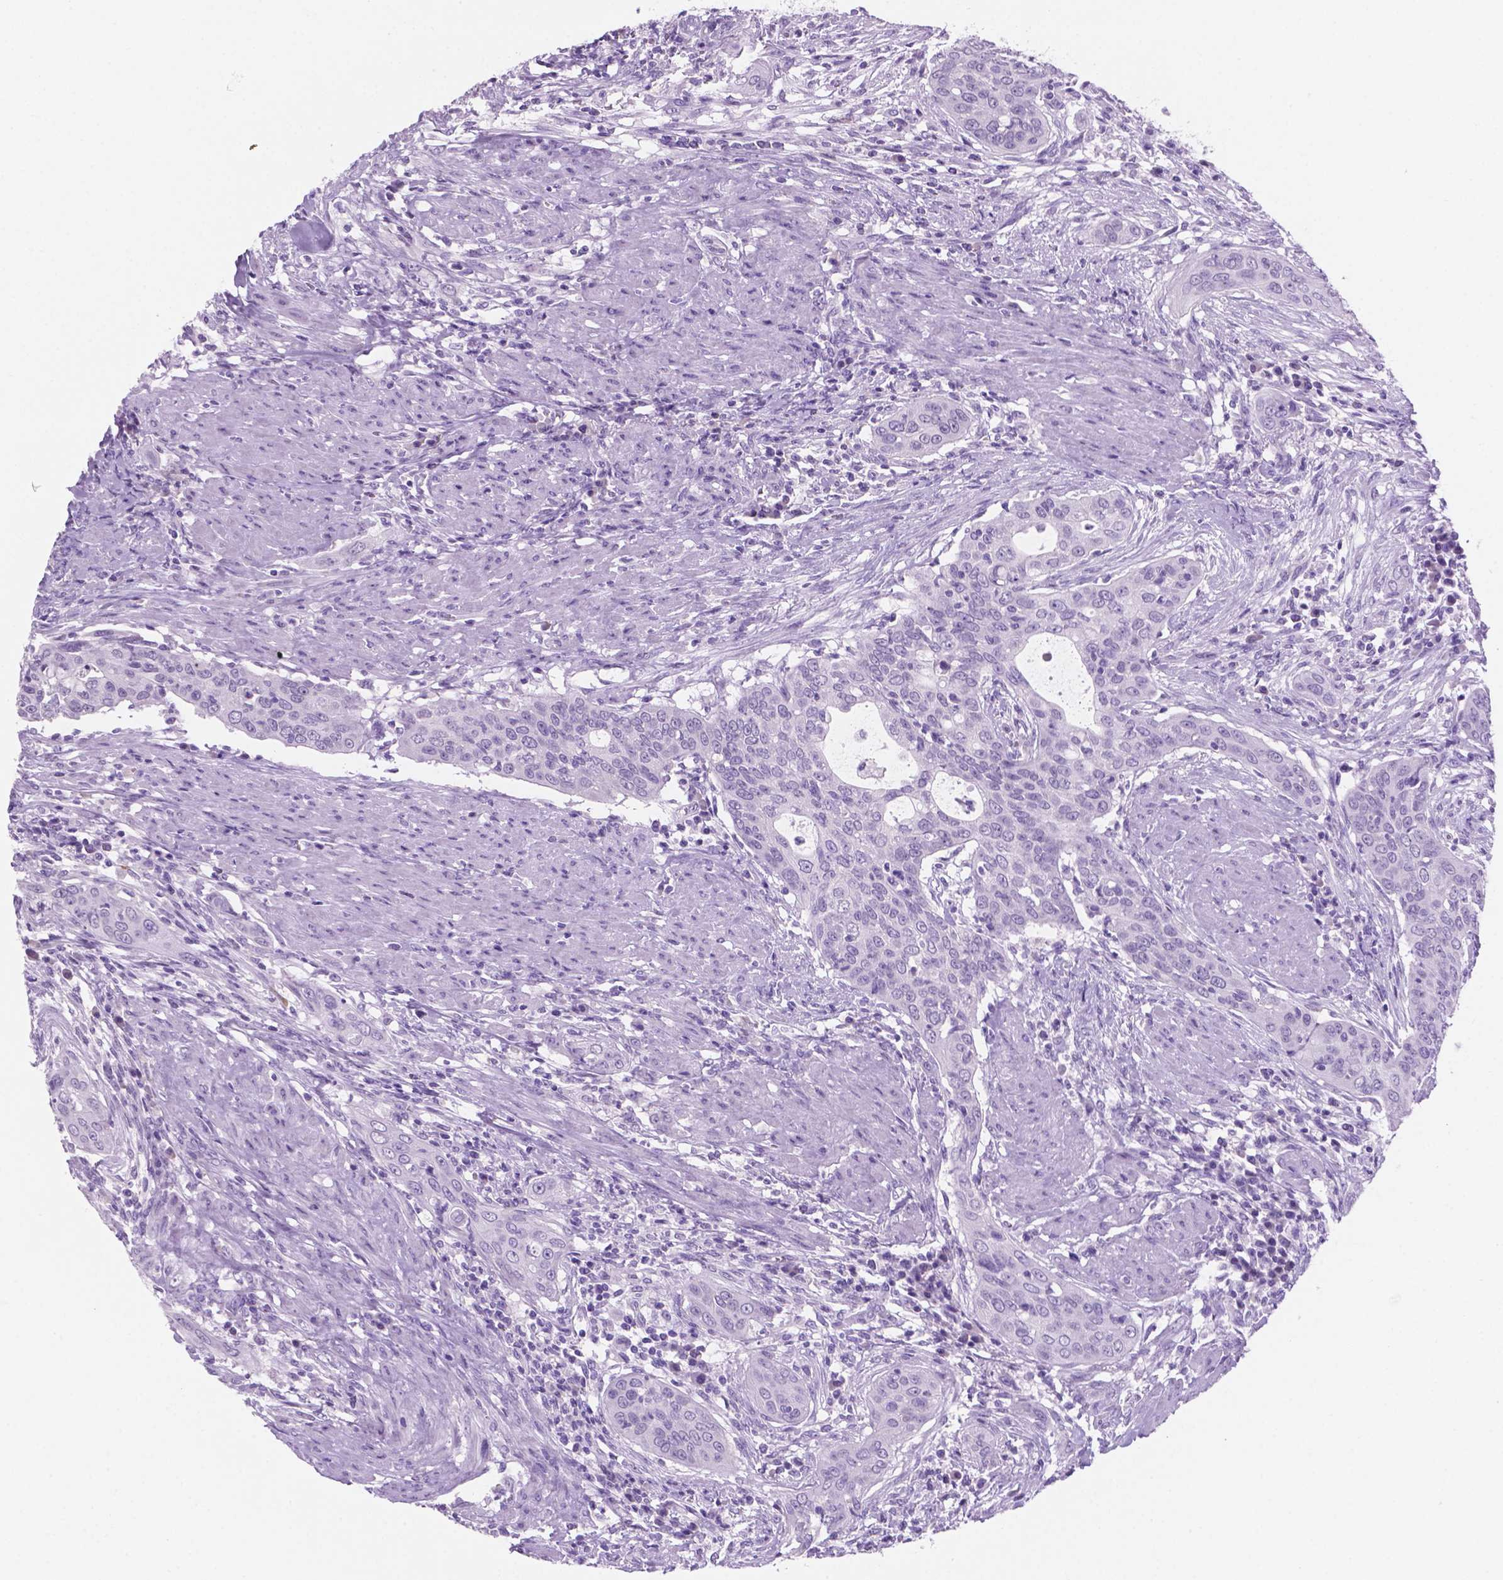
{"staining": {"intensity": "negative", "quantity": "none", "location": "none"}, "tissue": "urothelial cancer", "cell_type": "Tumor cells", "image_type": "cancer", "snomed": [{"axis": "morphology", "description": "Urothelial carcinoma, High grade"}, {"axis": "topography", "description": "Urinary bladder"}], "caption": "High power microscopy micrograph of an immunohistochemistry (IHC) image of urothelial carcinoma (high-grade), revealing no significant expression in tumor cells. (Stains: DAB immunohistochemistry with hematoxylin counter stain, Microscopy: brightfield microscopy at high magnification).", "gene": "GRIN2B", "patient": {"sex": "male", "age": 82}}